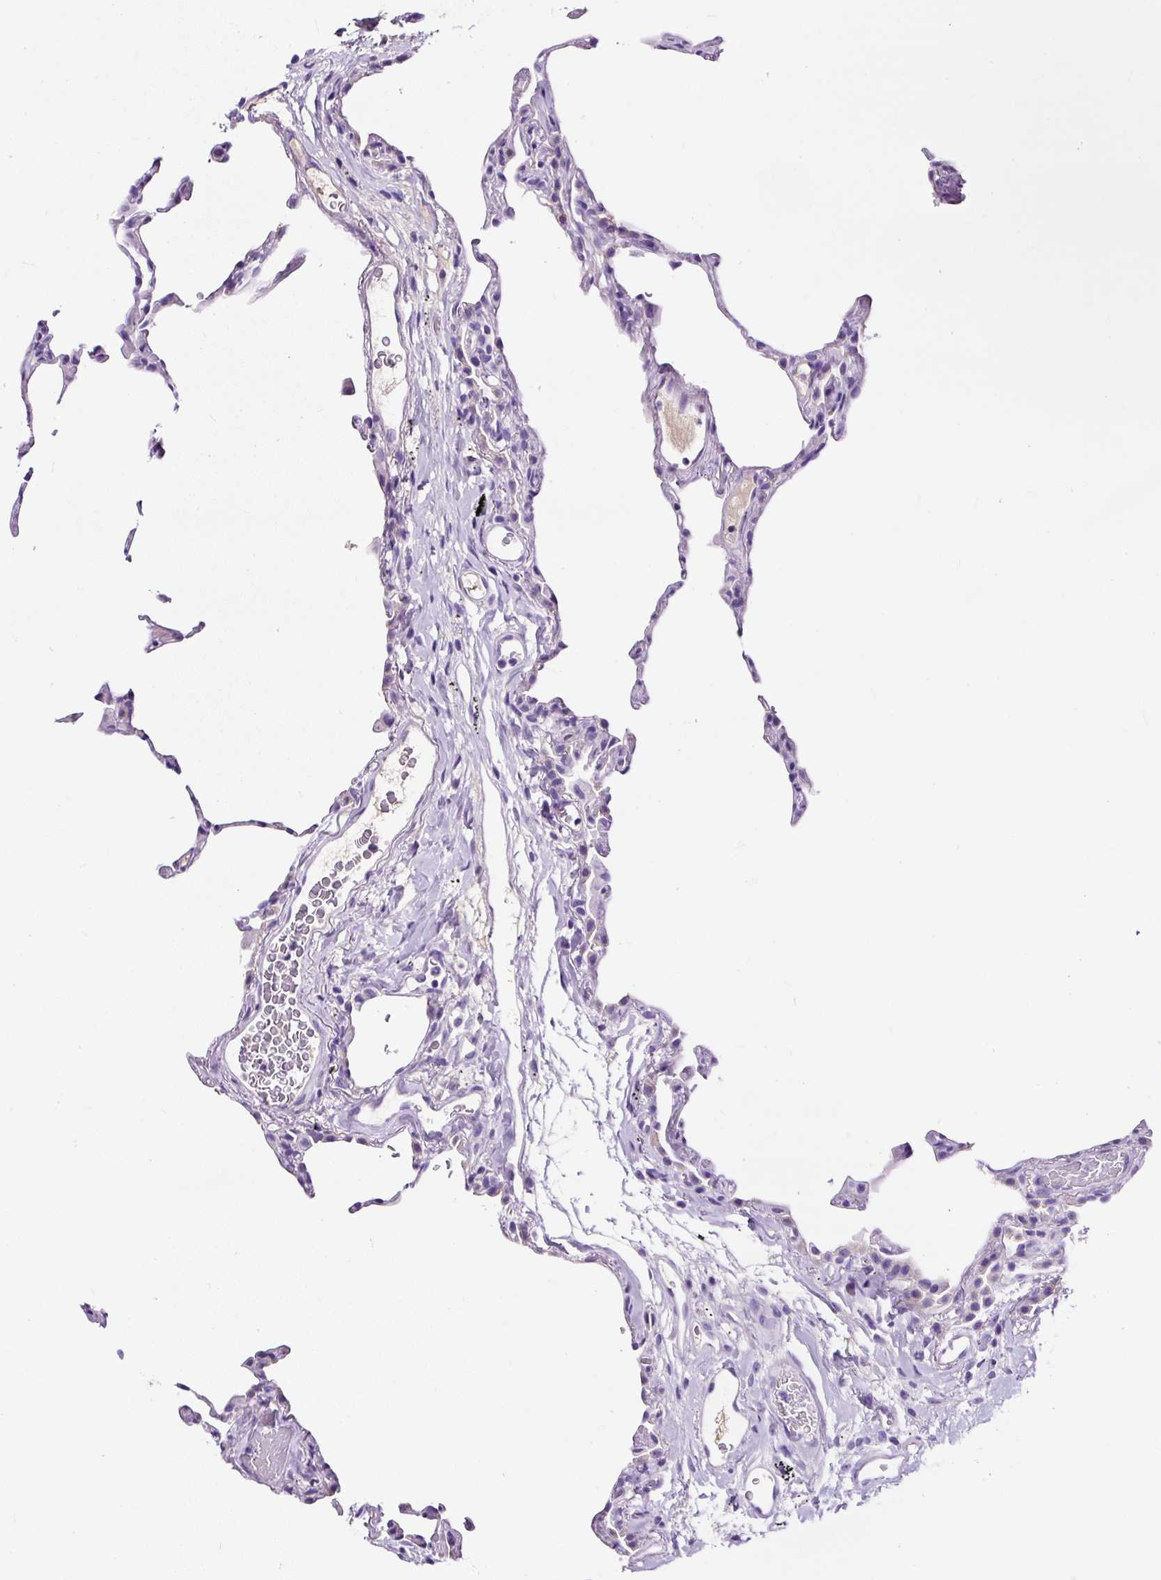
{"staining": {"intensity": "negative", "quantity": "none", "location": "none"}, "tissue": "lung", "cell_type": "Alveolar cells", "image_type": "normal", "snomed": [{"axis": "morphology", "description": "Normal tissue, NOS"}, {"axis": "topography", "description": "Lung"}], "caption": "Photomicrograph shows no significant protein positivity in alveolar cells of unremarkable lung.", "gene": "STOX2", "patient": {"sex": "female", "age": 57}}